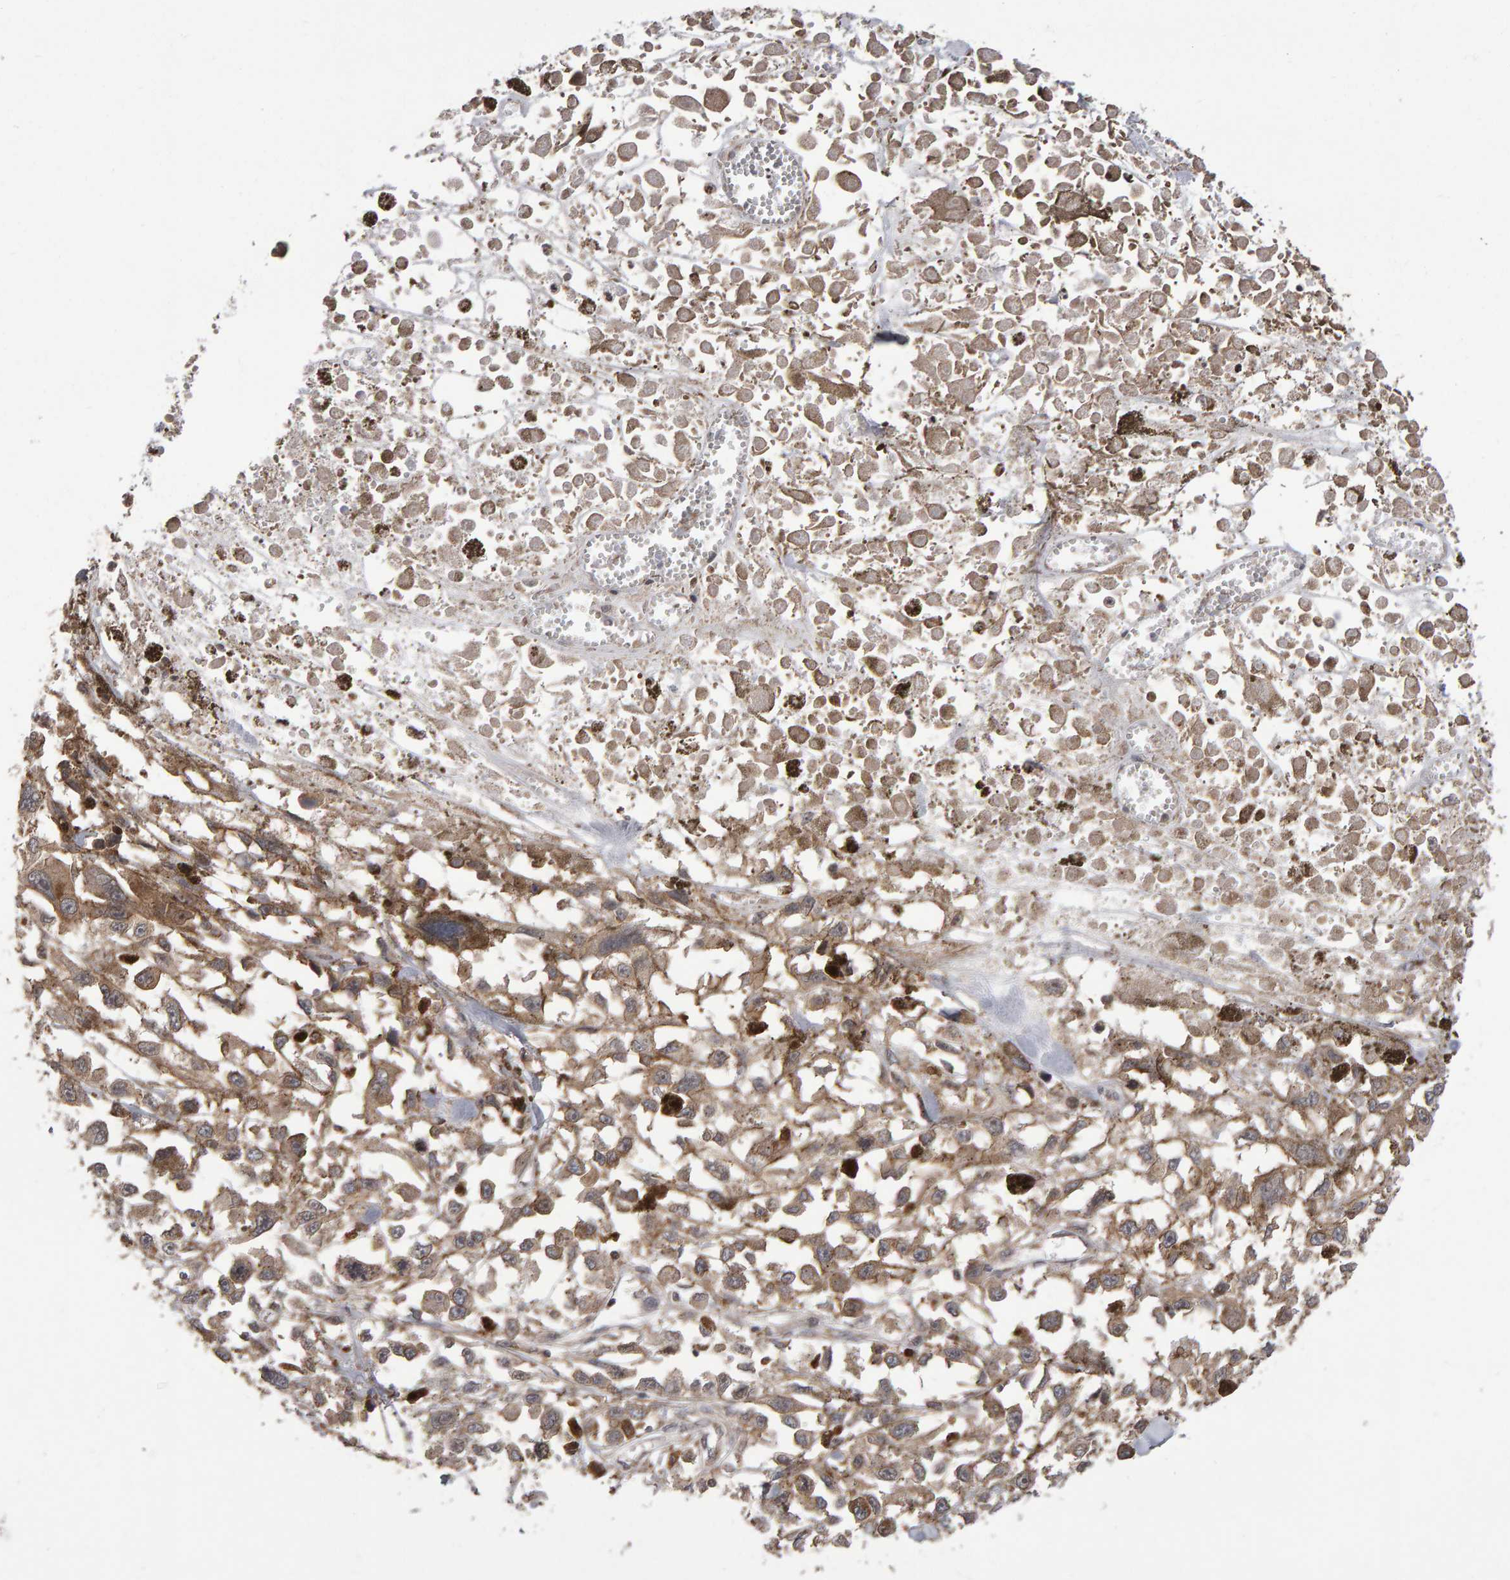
{"staining": {"intensity": "weak", "quantity": ">75%", "location": "cytoplasmic/membranous"}, "tissue": "melanoma", "cell_type": "Tumor cells", "image_type": "cancer", "snomed": [{"axis": "morphology", "description": "Malignant melanoma, Metastatic site"}, {"axis": "topography", "description": "Lymph node"}], "caption": "Melanoma stained with a brown dye displays weak cytoplasmic/membranous positive expression in about >75% of tumor cells.", "gene": "SCRIB", "patient": {"sex": "male", "age": 59}}